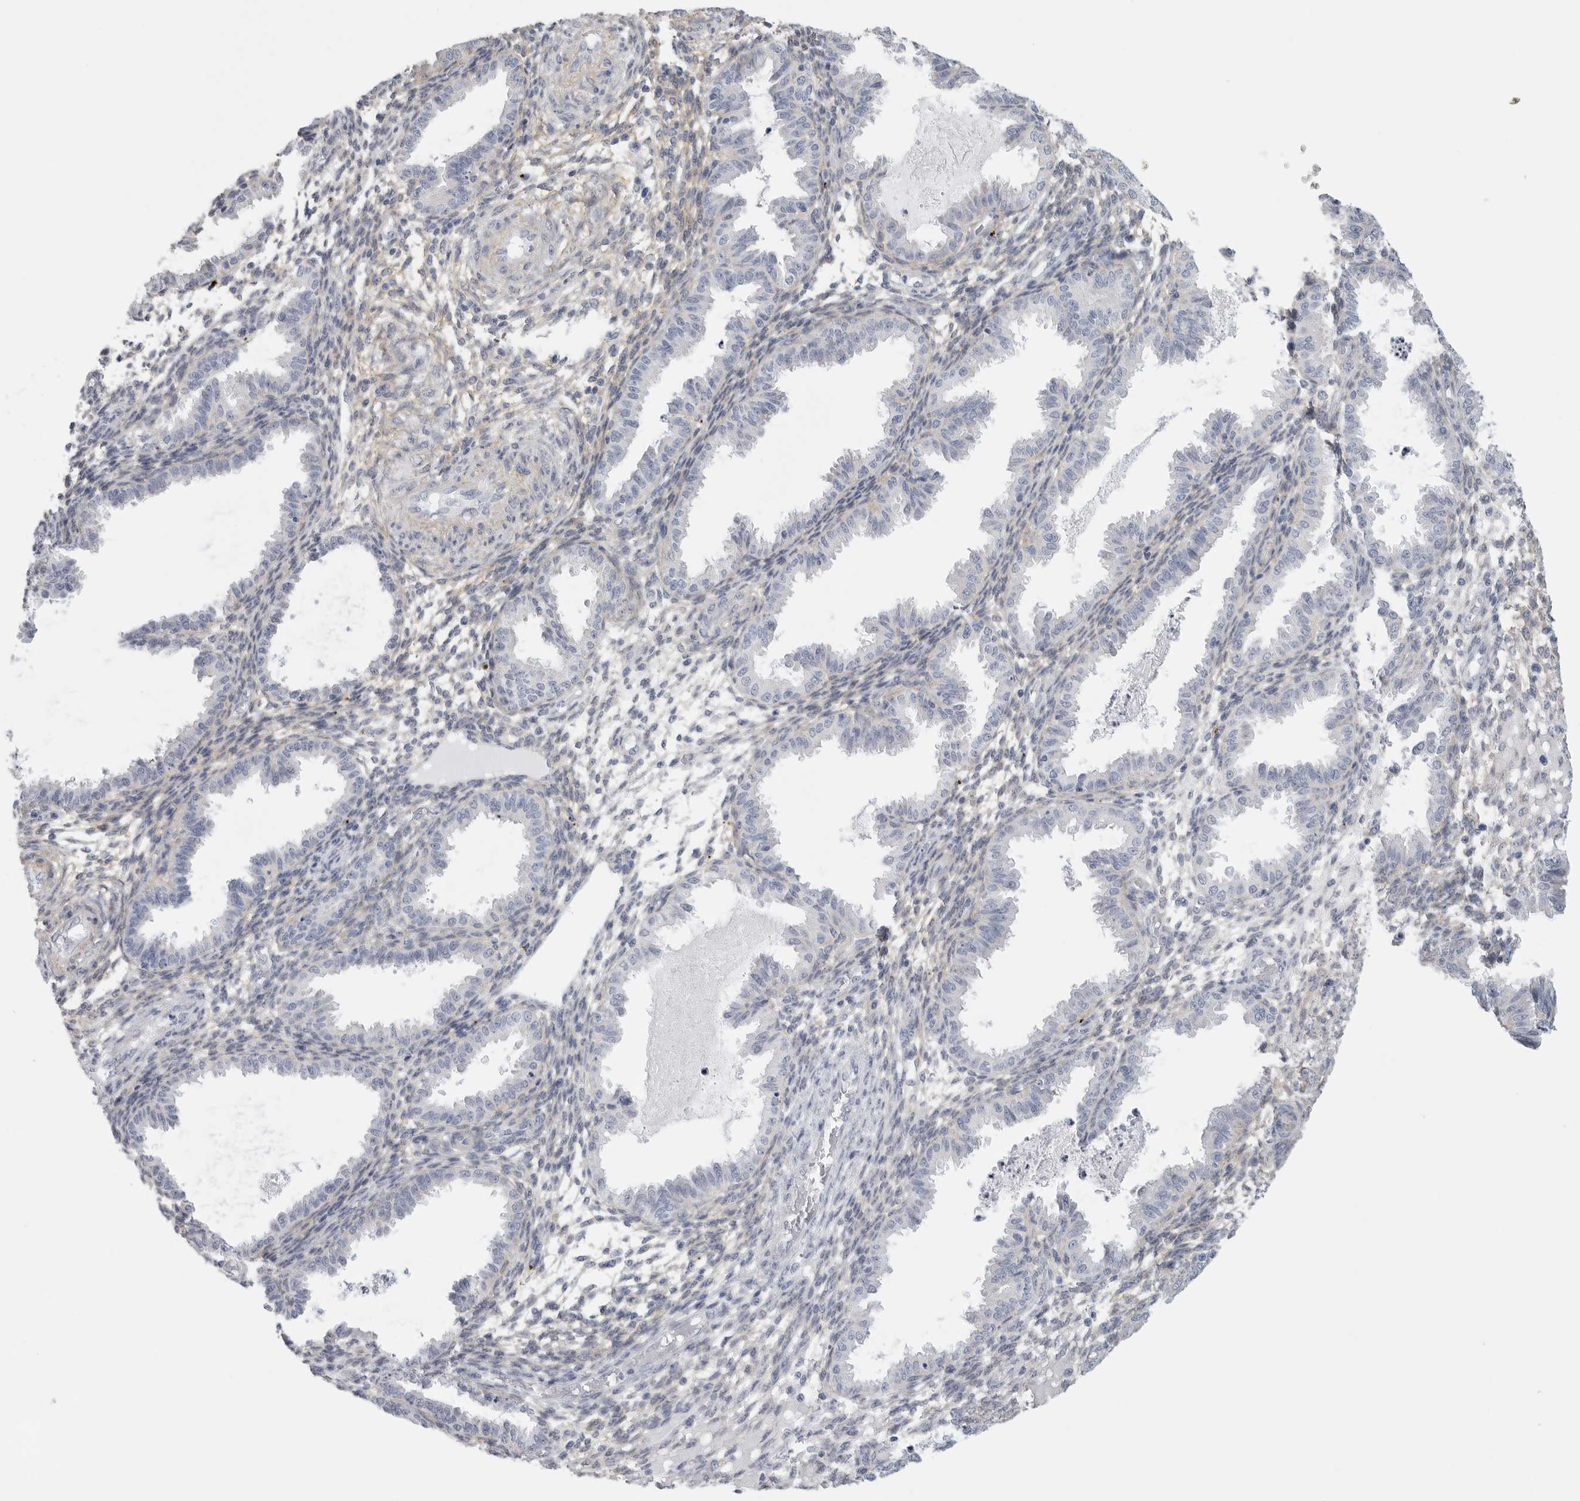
{"staining": {"intensity": "negative", "quantity": "none", "location": "none"}, "tissue": "endometrium", "cell_type": "Cells in endometrial stroma", "image_type": "normal", "snomed": [{"axis": "morphology", "description": "Normal tissue, NOS"}, {"axis": "topography", "description": "Endometrium"}], "caption": "Immunohistochemistry (IHC) of benign endometrium displays no expression in cells in endometrial stroma. (DAB immunohistochemistry (IHC) with hematoxylin counter stain).", "gene": "TNR", "patient": {"sex": "female", "age": 33}}